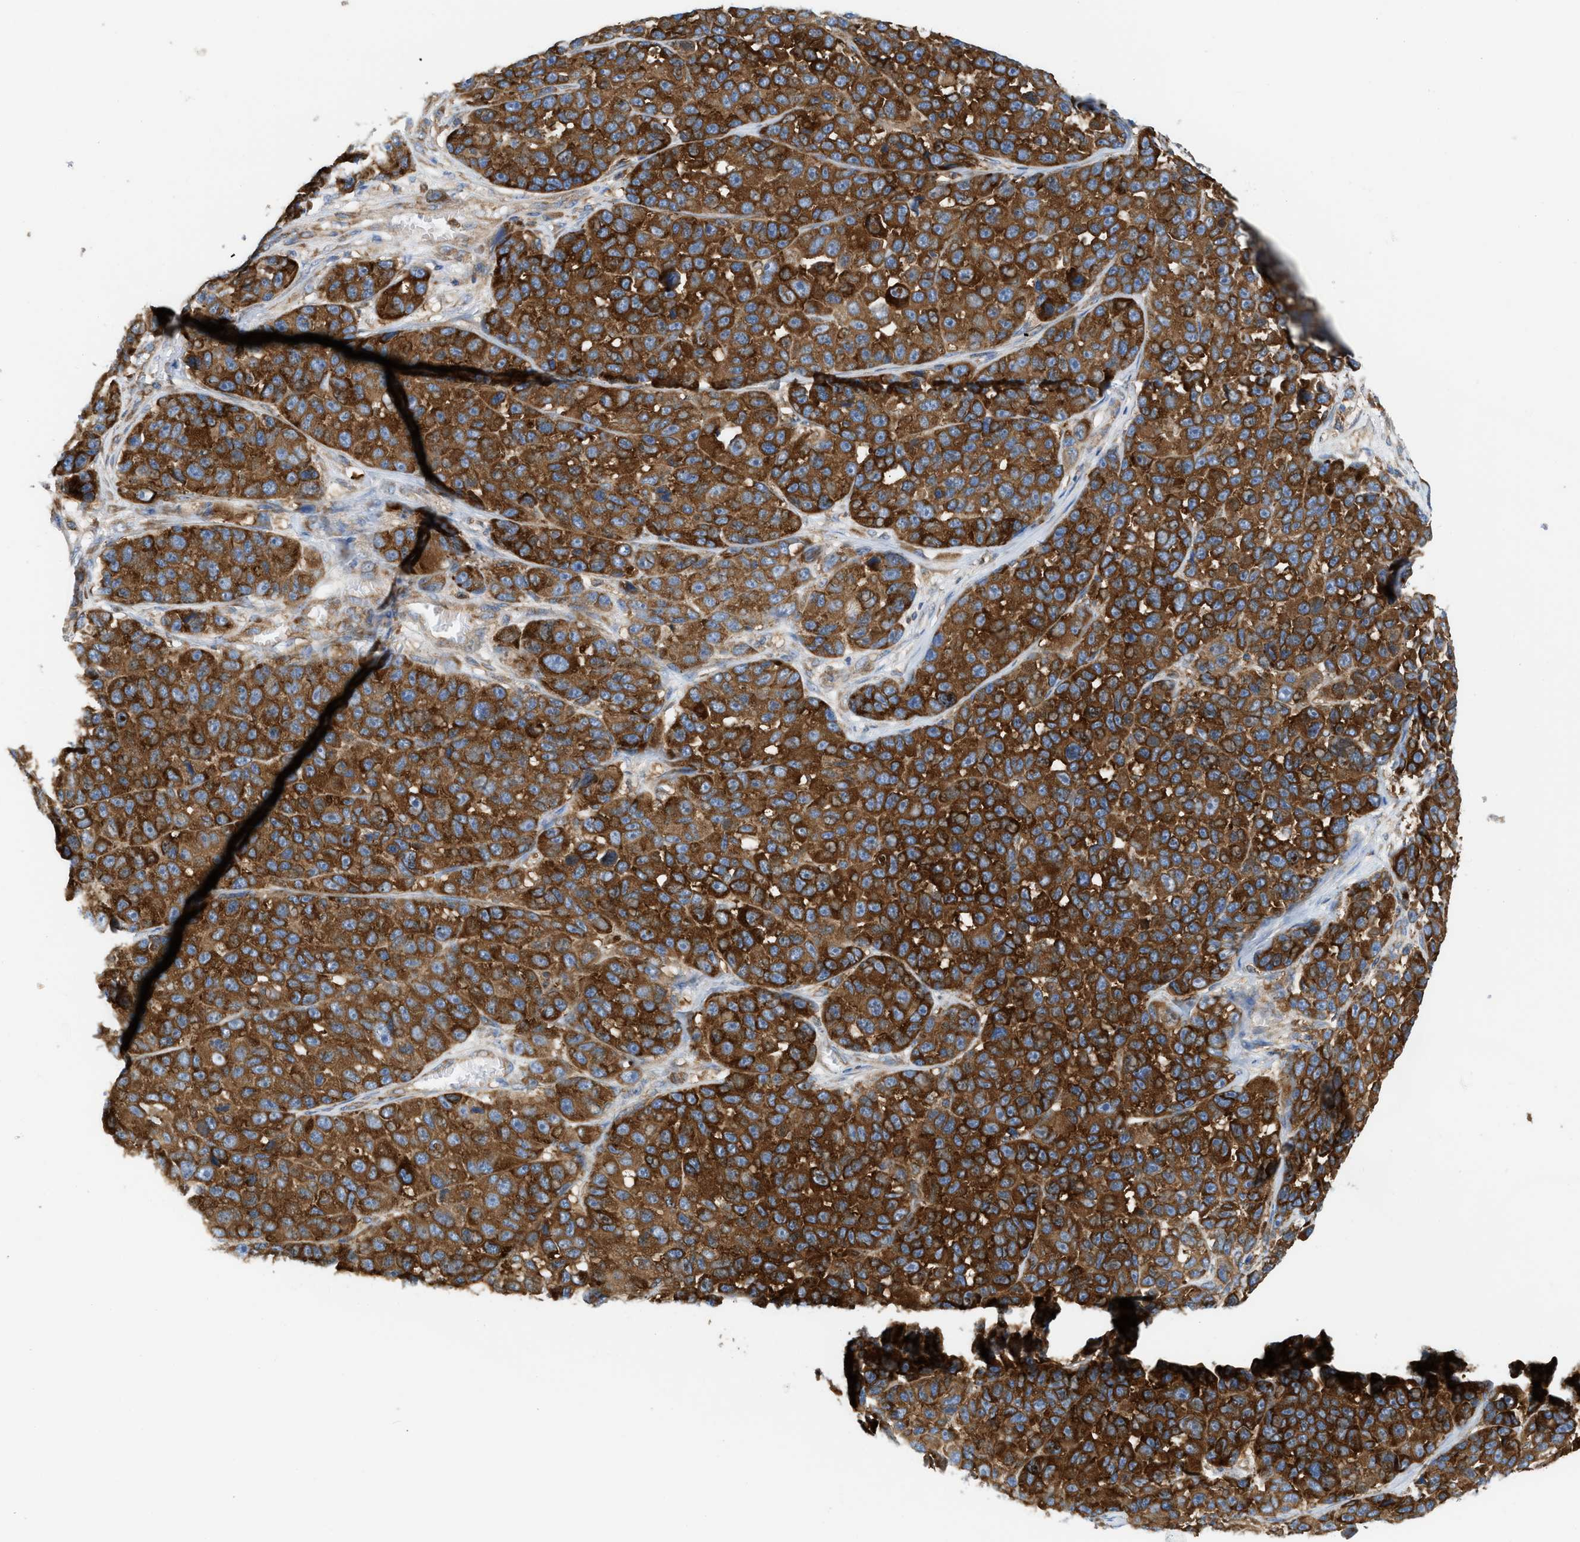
{"staining": {"intensity": "strong", "quantity": ">75%", "location": "cytoplasmic/membranous"}, "tissue": "melanoma", "cell_type": "Tumor cells", "image_type": "cancer", "snomed": [{"axis": "morphology", "description": "Malignant melanoma, NOS"}, {"axis": "topography", "description": "Skin"}], "caption": "Immunohistochemistry image of human melanoma stained for a protein (brown), which demonstrates high levels of strong cytoplasmic/membranous positivity in about >75% of tumor cells.", "gene": "GPAT4", "patient": {"sex": "male", "age": 53}}